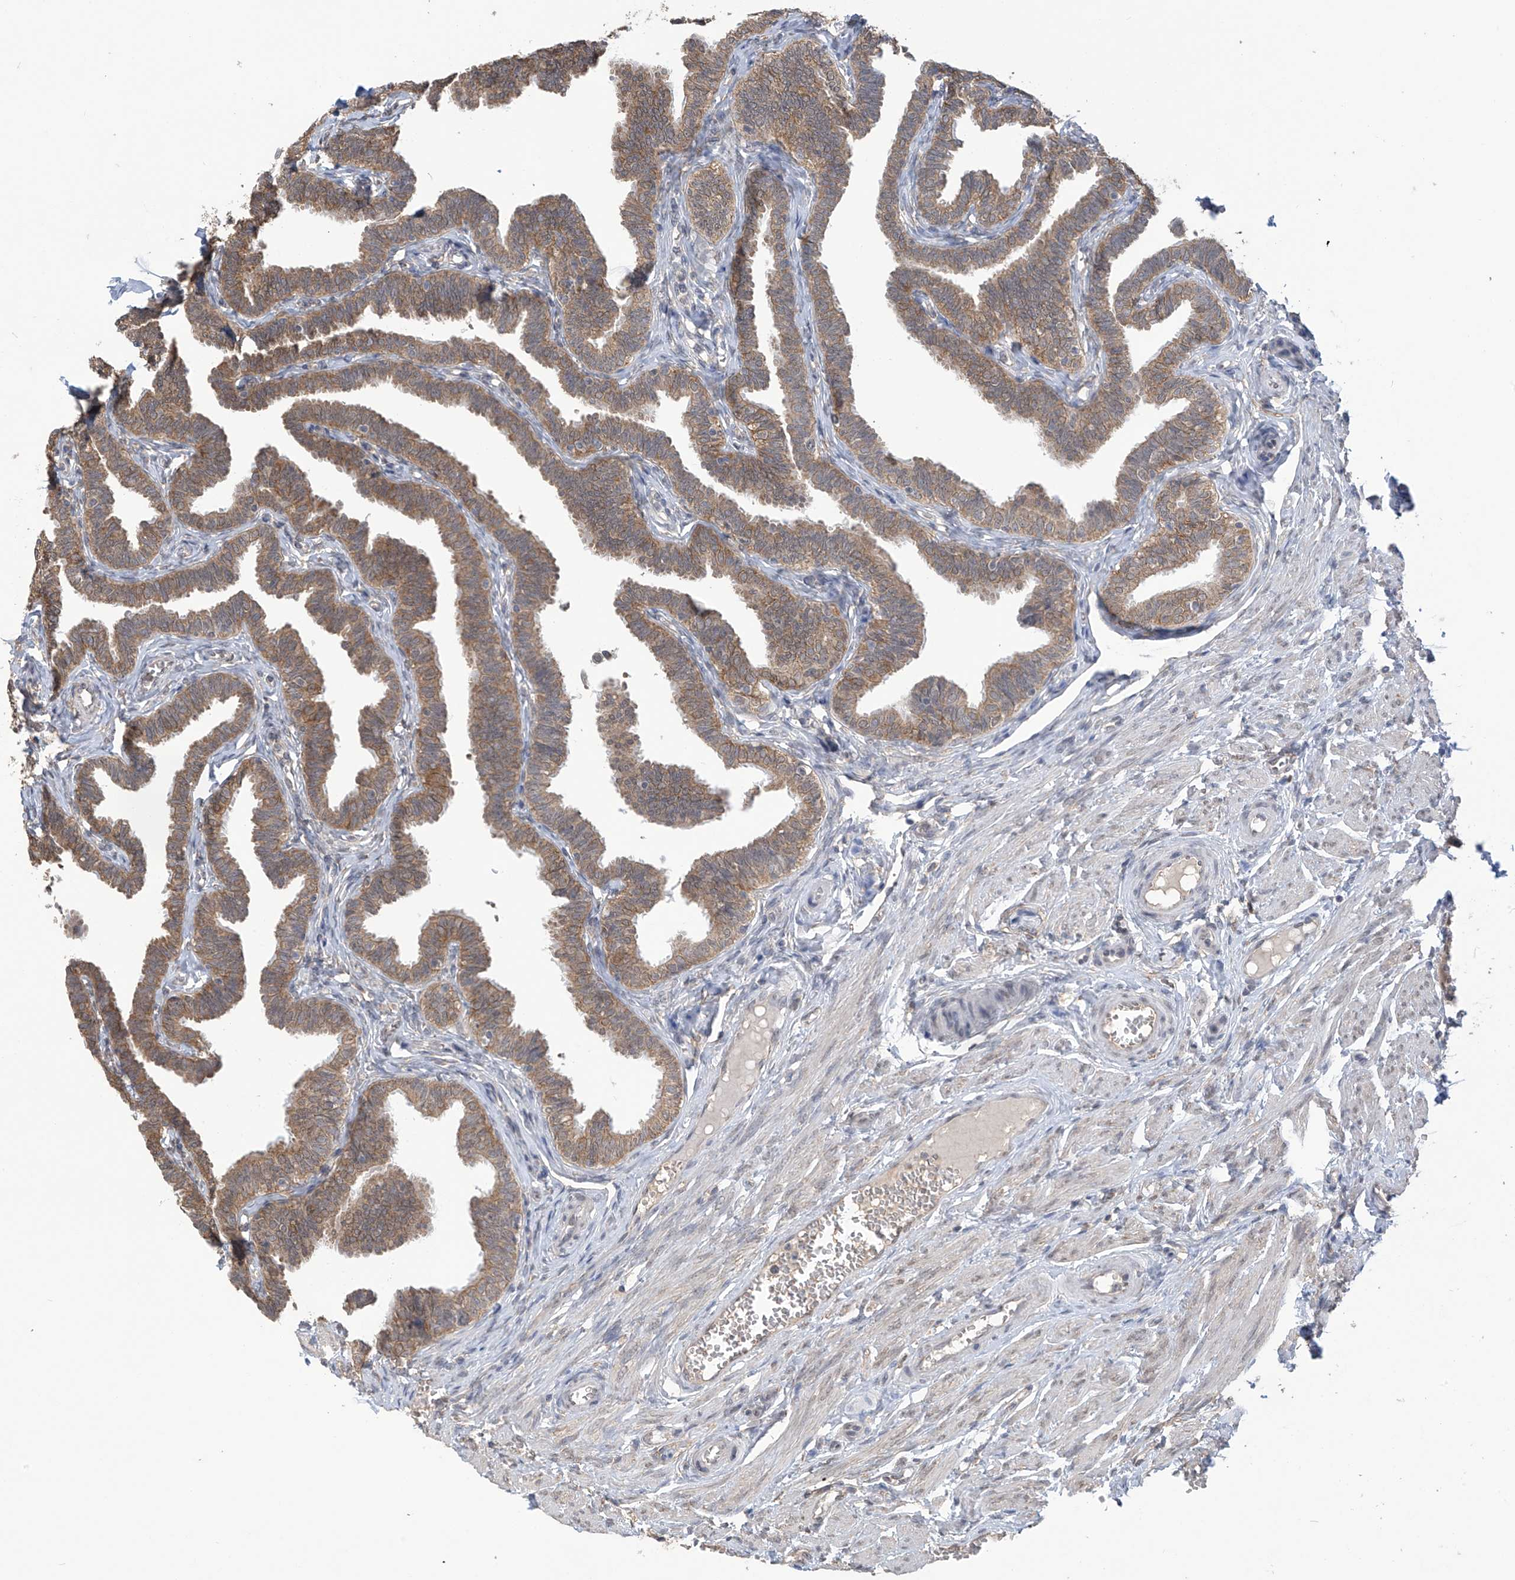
{"staining": {"intensity": "moderate", "quantity": ">75%", "location": "cytoplasmic/membranous,nuclear"}, "tissue": "fallopian tube", "cell_type": "Glandular cells", "image_type": "normal", "snomed": [{"axis": "morphology", "description": "Normal tissue, NOS"}, {"axis": "topography", "description": "Fallopian tube"}, {"axis": "topography", "description": "Ovary"}], "caption": "The immunohistochemical stain highlights moderate cytoplasmic/membranous,nuclear staining in glandular cells of benign fallopian tube. (DAB IHC with brightfield microscopy, high magnification).", "gene": "KIAA1522", "patient": {"sex": "female", "age": 23}}